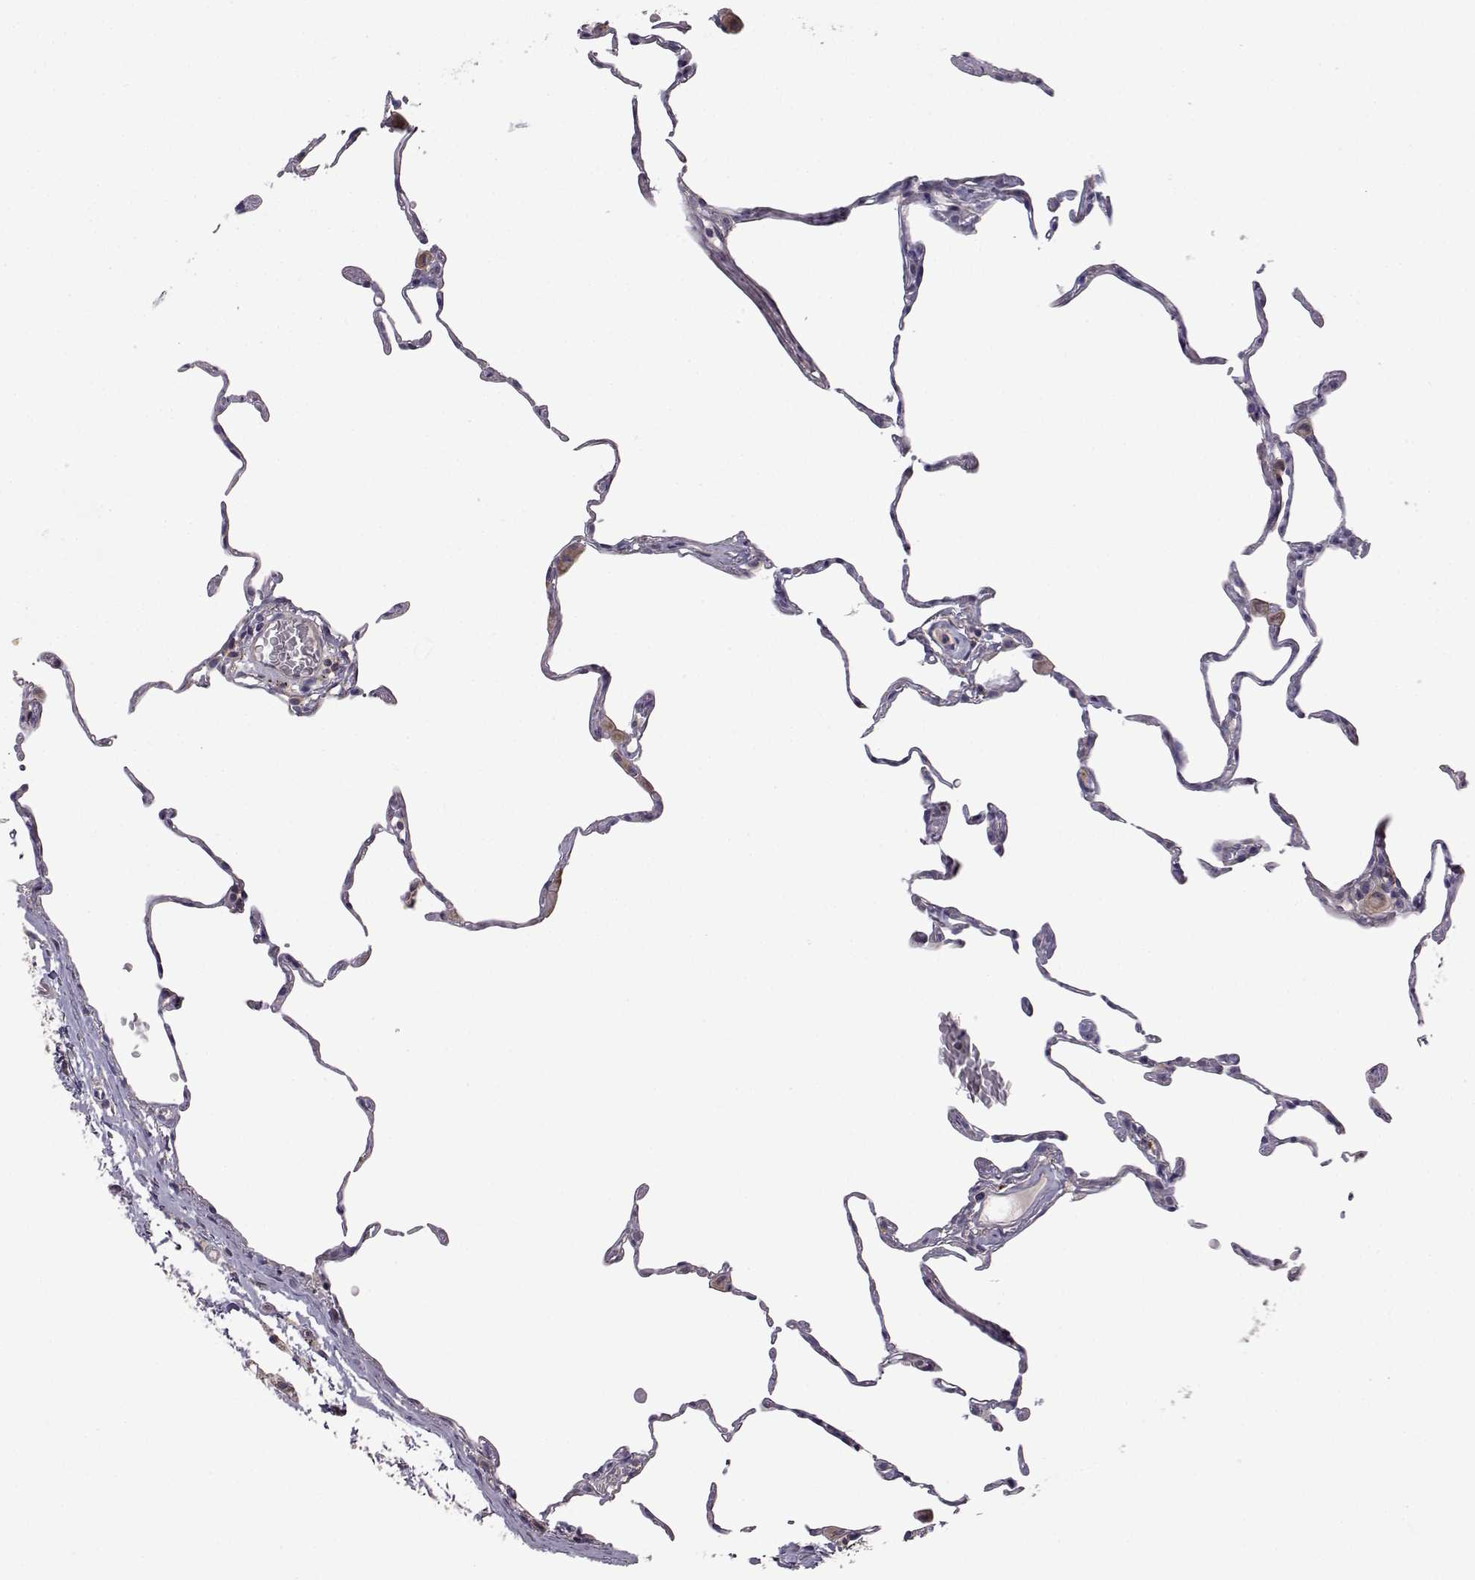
{"staining": {"intensity": "negative", "quantity": "none", "location": "none"}, "tissue": "lung", "cell_type": "Alveolar cells", "image_type": "normal", "snomed": [{"axis": "morphology", "description": "Normal tissue, NOS"}, {"axis": "topography", "description": "Lung"}], "caption": "Protein analysis of benign lung reveals no significant positivity in alveolar cells.", "gene": "DDC", "patient": {"sex": "female", "age": 57}}